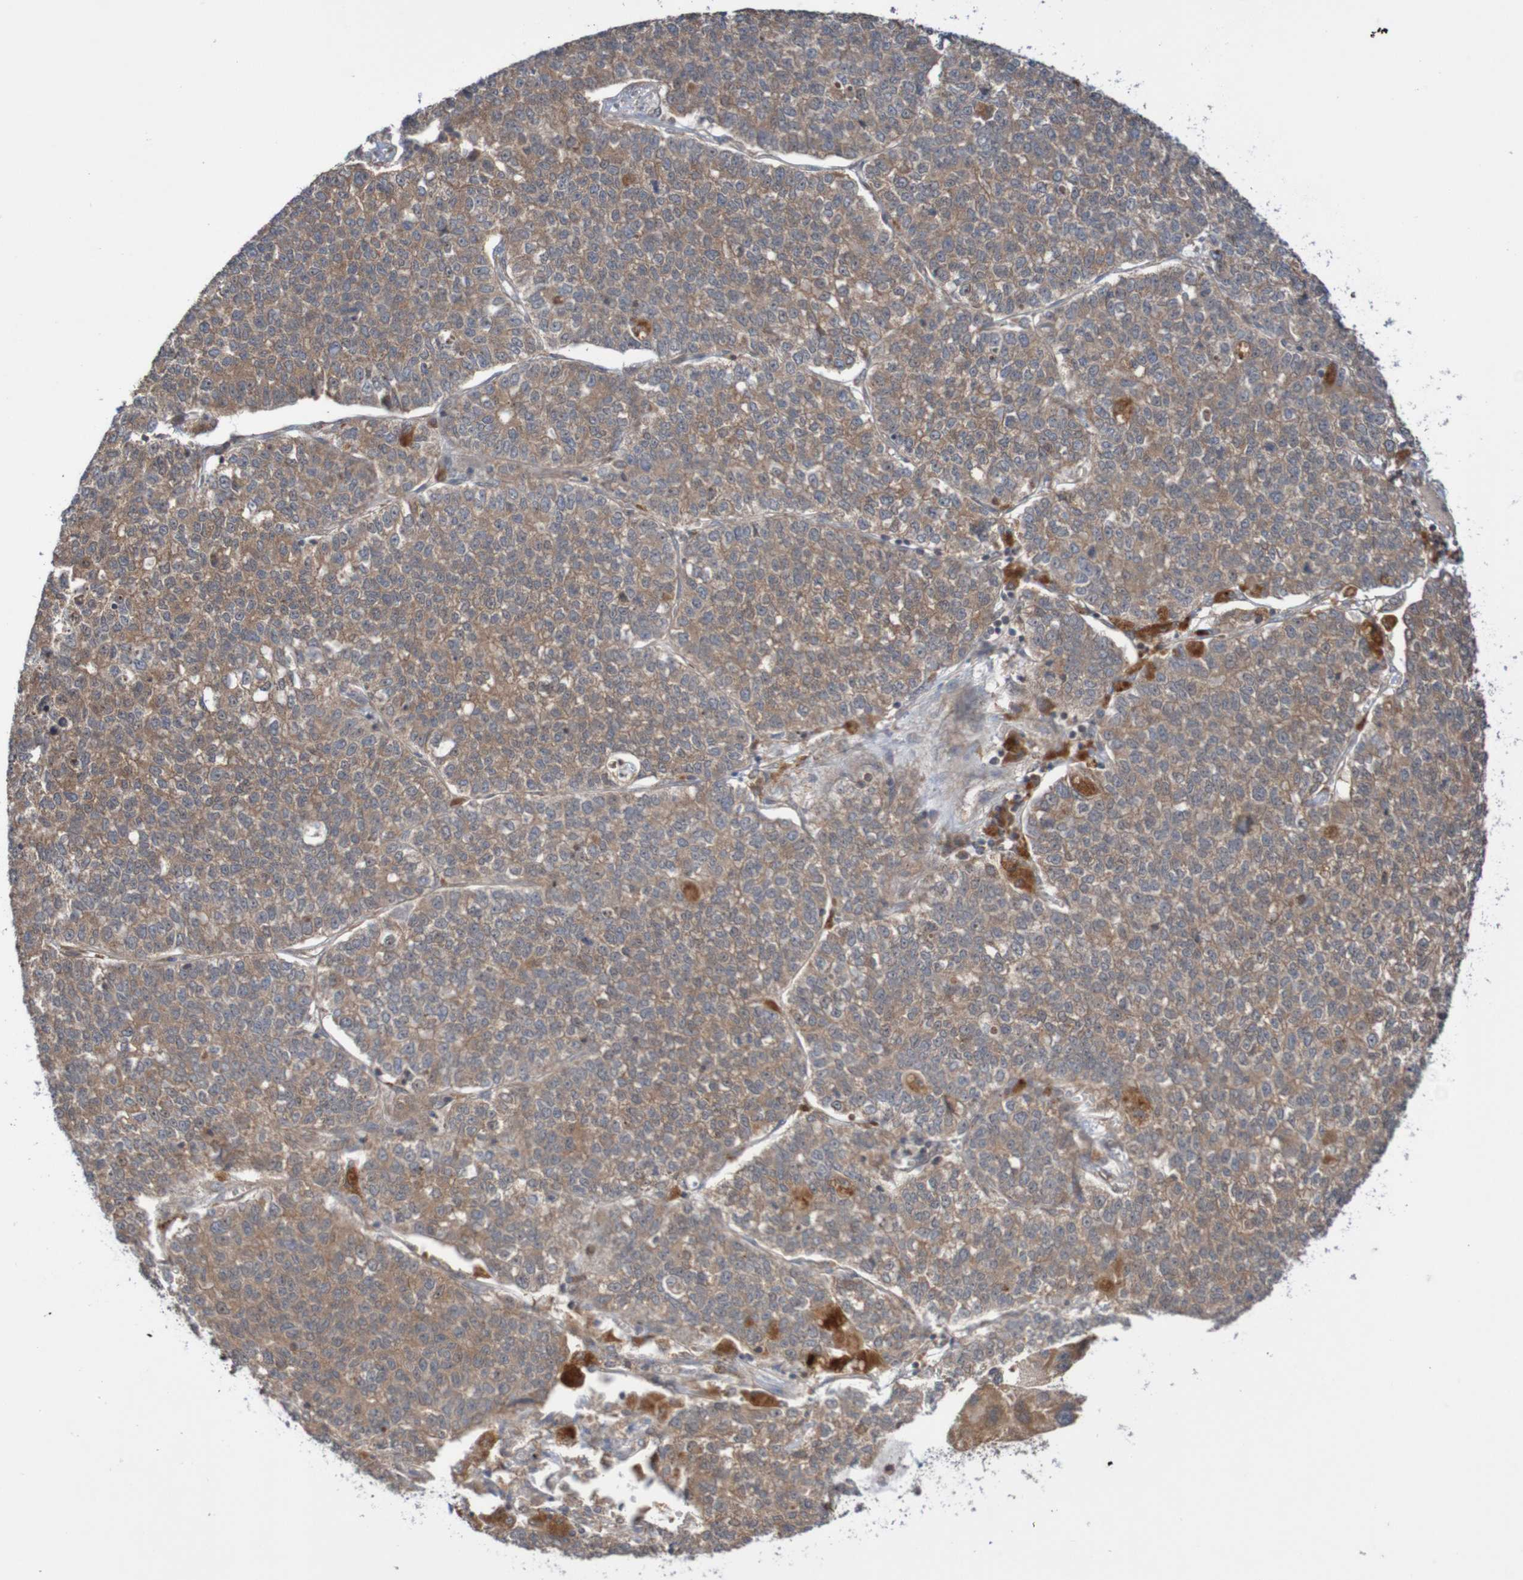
{"staining": {"intensity": "moderate", "quantity": ">75%", "location": "cytoplasmic/membranous"}, "tissue": "lung cancer", "cell_type": "Tumor cells", "image_type": "cancer", "snomed": [{"axis": "morphology", "description": "Adenocarcinoma, NOS"}, {"axis": "topography", "description": "Lung"}], "caption": "Protein analysis of lung cancer (adenocarcinoma) tissue shows moderate cytoplasmic/membranous expression in about >75% of tumor cells.", "gene": "PHPT1", "patient": {"sex": "male", "age": 49}}